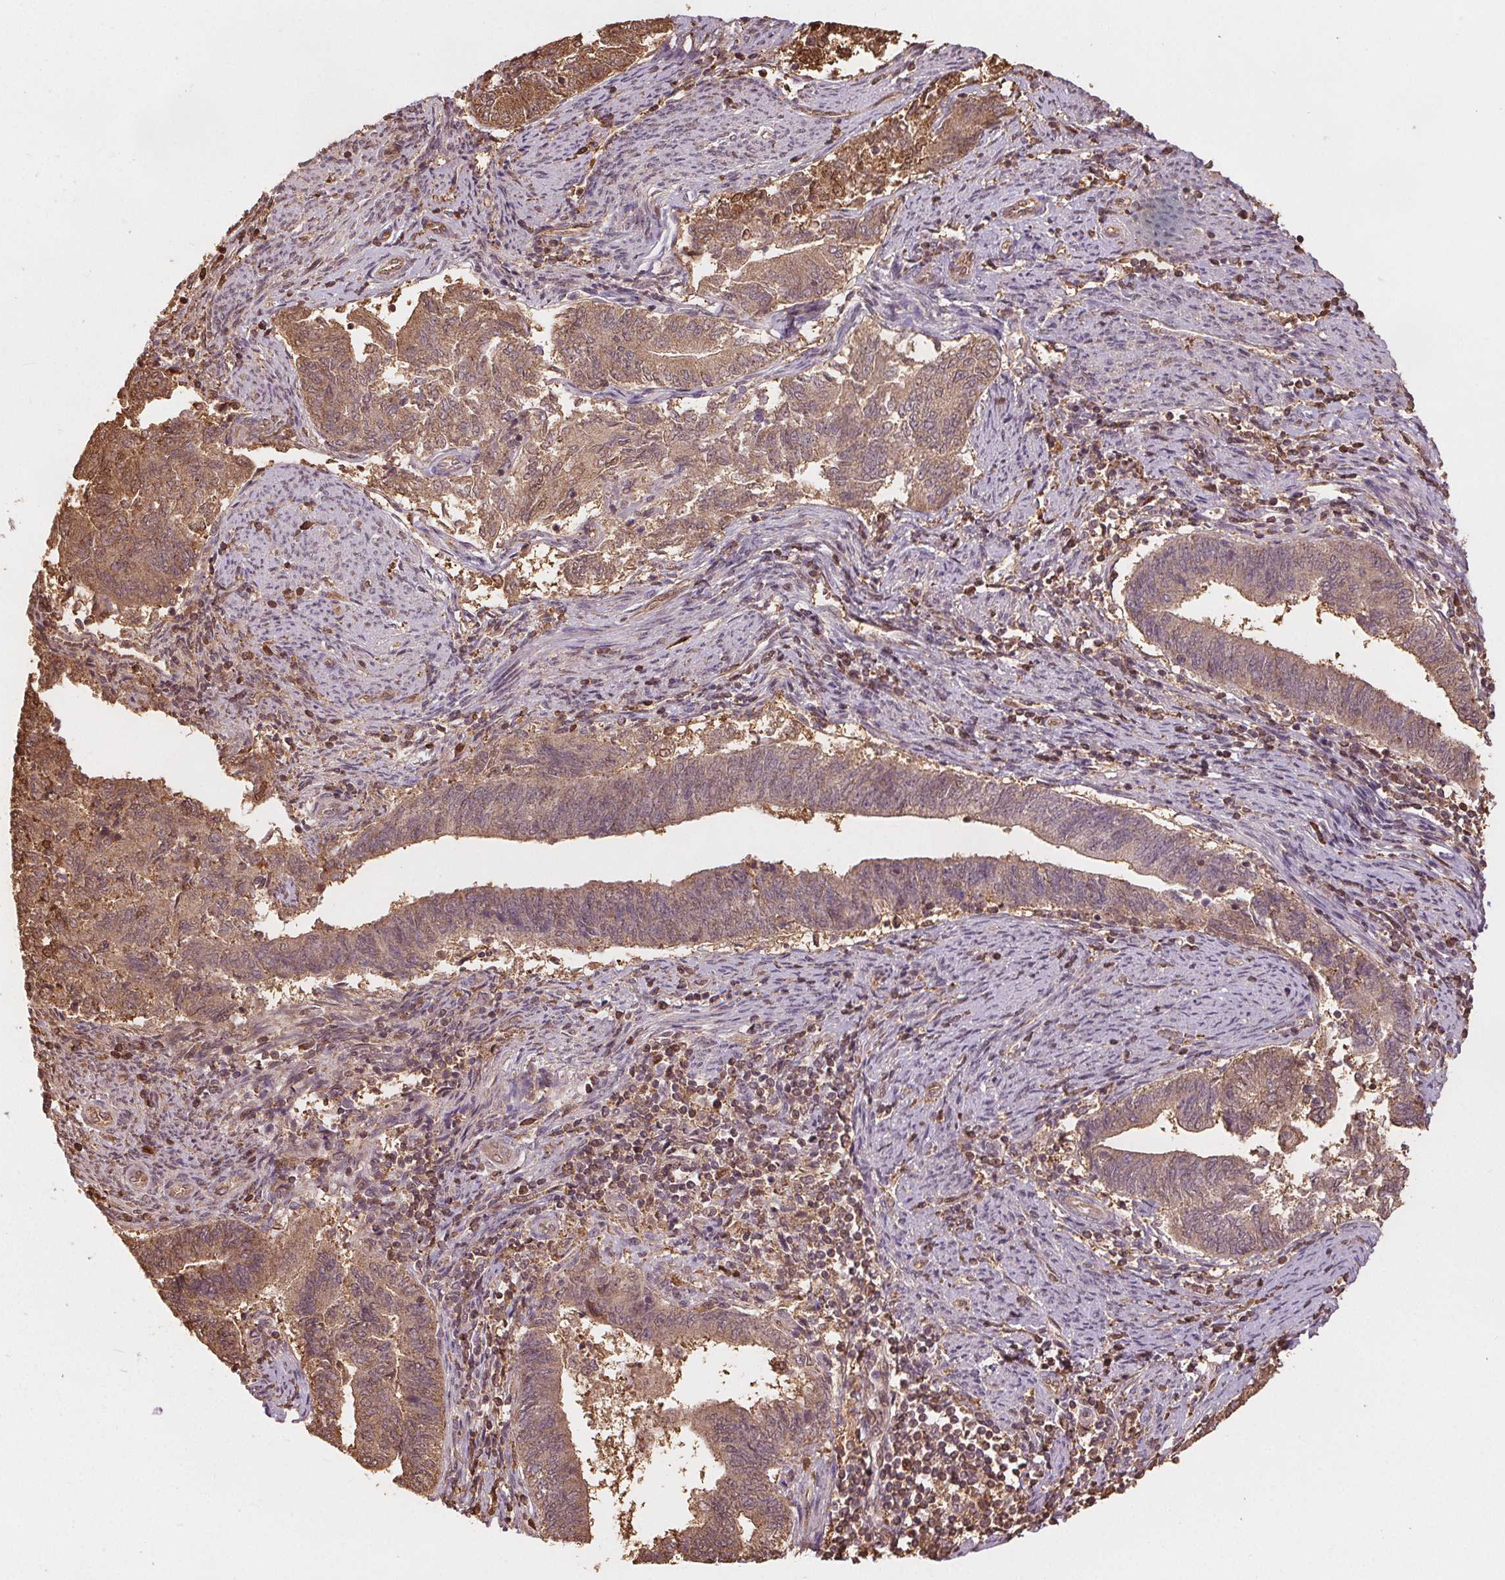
{"staining": {"intensity": "moderate", "quantity": ">75%", "location": "cytoplasmic/membranous,nuclear"}, "tissue": "endometrial cancer", "cell_type": "Tumor cells", "image_type": "cancer", "snomed": [{"axis": "morphology", "description": "Adenocarcinoma, NOS"}, {"axis": "topography", "description": "Endometrium"}], "caption": "Human endometrial cancer (adenocarcinoma) stained with a brown dye displays moderate cytoplasmic/membranous and nuclear positive positivity in about >75% of tumor cells.", "gene": "ENO1", "patient": {"sex": "female", "age": 65}}